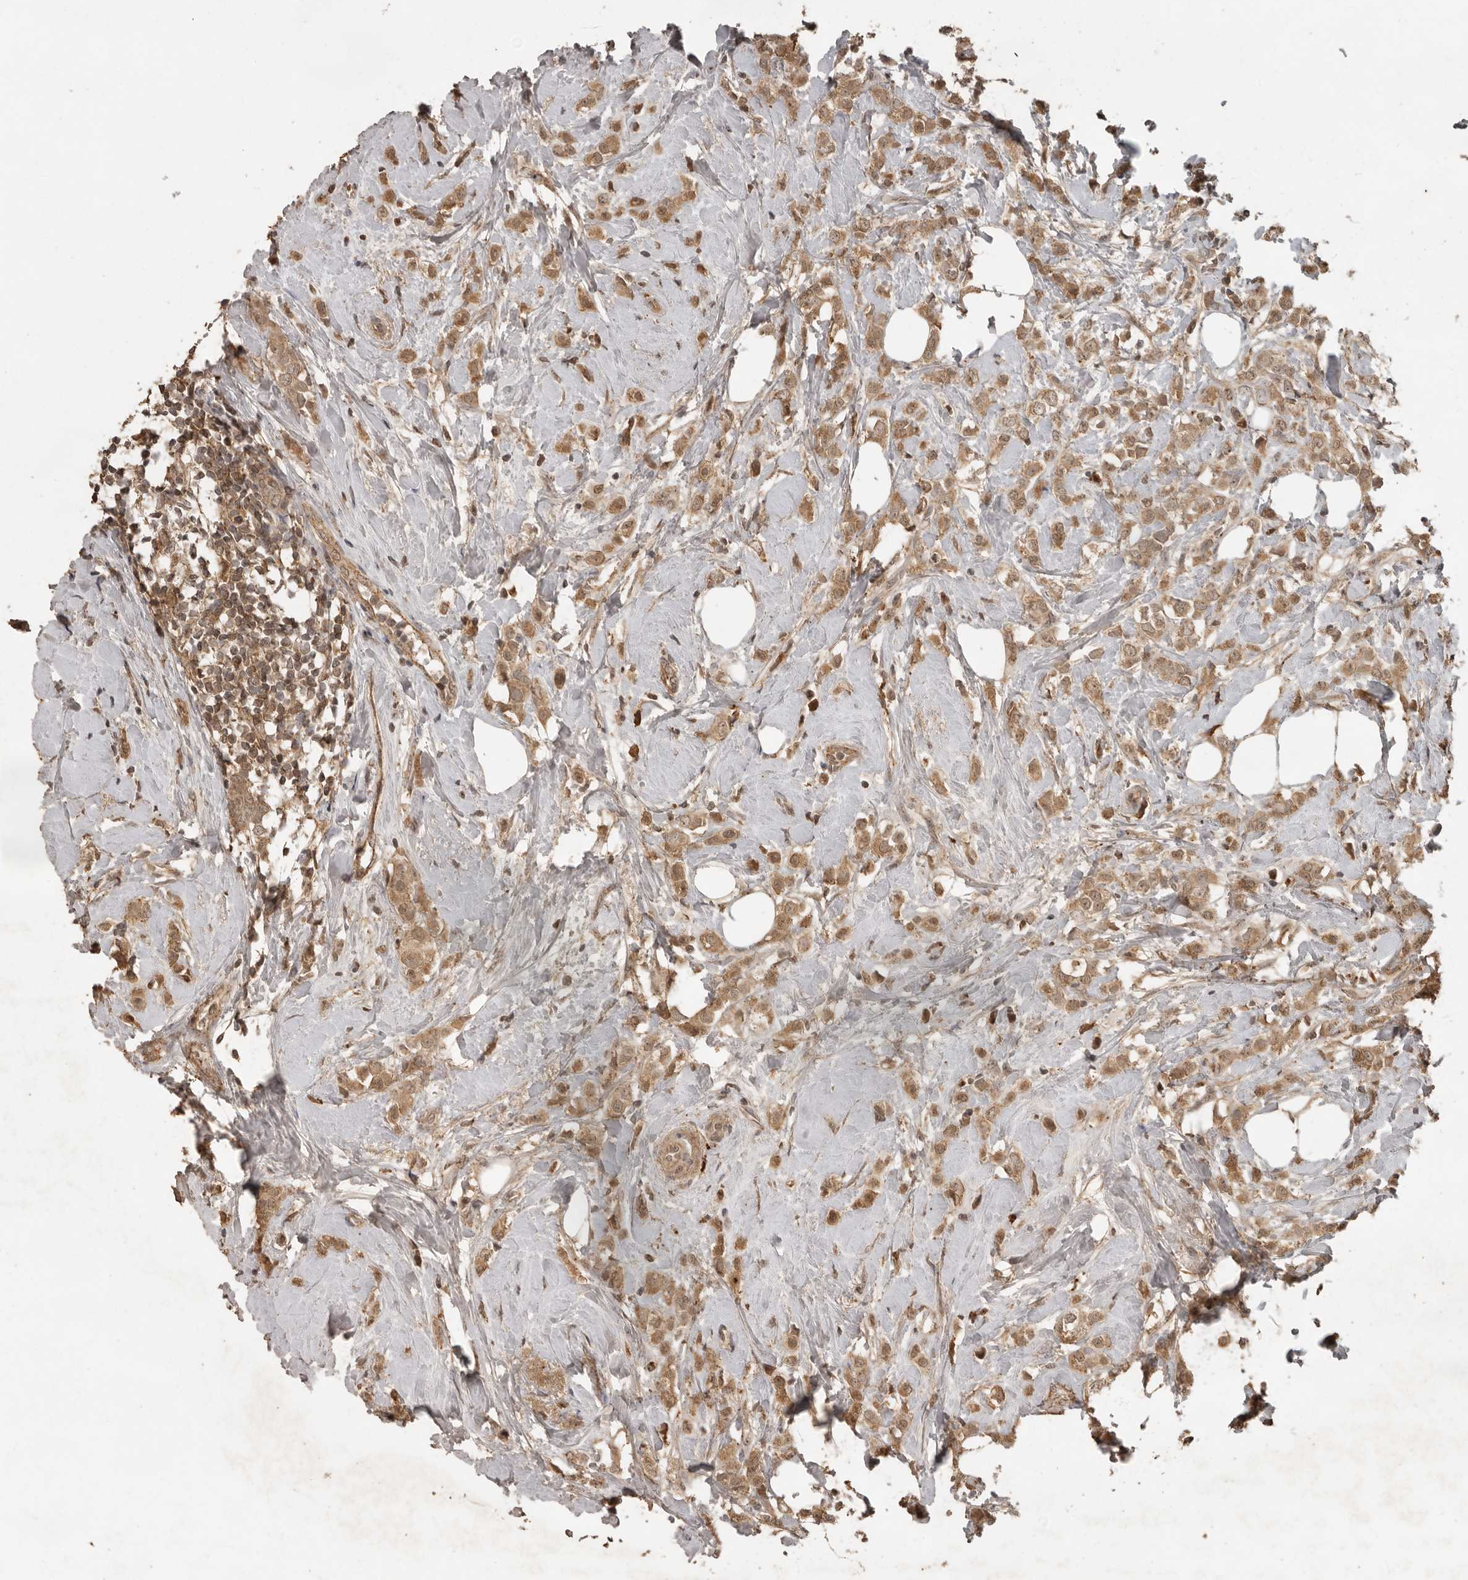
{"staining": {"intensity": "moderate", "quantity": ">75%", "location": "cytoplasmic/membranous,nuclear"}, "tissue": "breast cancer", "cell_type": "Tumor cells", "image_type": "cancer", "snomed": [{"axis": "morphology", "description": "Lobular carcinoma"}, {"axis": "topography", "description": "Breast"}], "caption": "The photomicrograph exhibits staining of lobular carcinoma (breast), revealing moderate cytoplasmic/membranous and nuclear protein staining (brown color) within tumor cells. (brown staining indicates protein expression, while blue staining denotes nuclei).", "gene": "CTF1", "patient": {"sex": "female", "age": 47}}